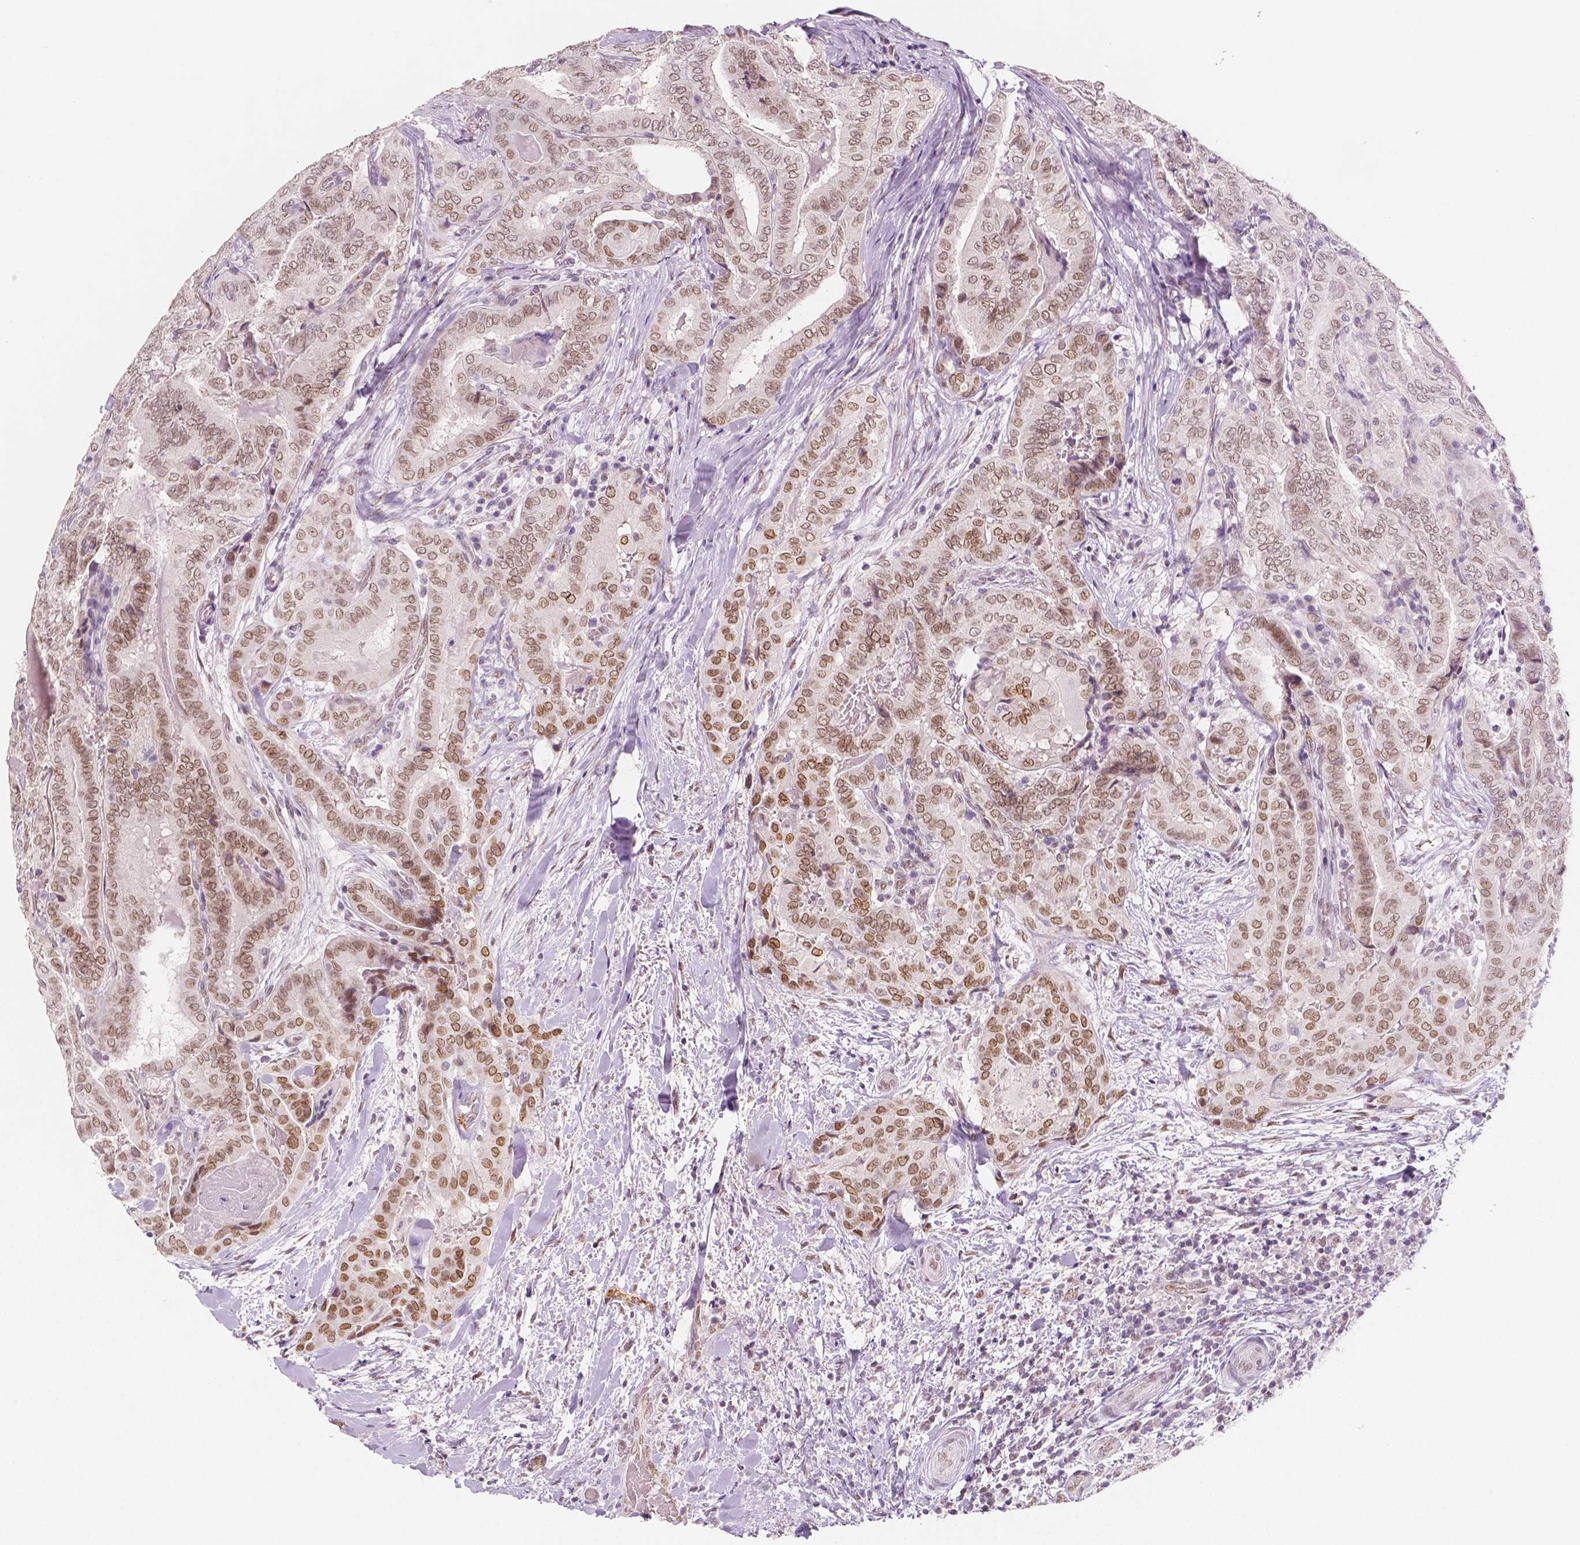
{"staining": {"intensity": "moderate", "quantity": ">75%", "location": "nuclear"}, "tissue": "thyroid cancer", "cell_type": "Tumor cells", "image_type": "cancer", "snomed": [{"axis": "morphology", "description": "Papillary adenocarcinoma, NOS"}, {"axis": "topography", "description": "Thyroid gland"}], "caption": "This is a photomicrograph of immunohistochemistry (IHC) staining of thyroid papillary adenocarcinoma, which shows moderate positivity in the nuclear of tumor cells.", "gene": "KDM5B", "patient": {"sex": "female", "age": 61}}